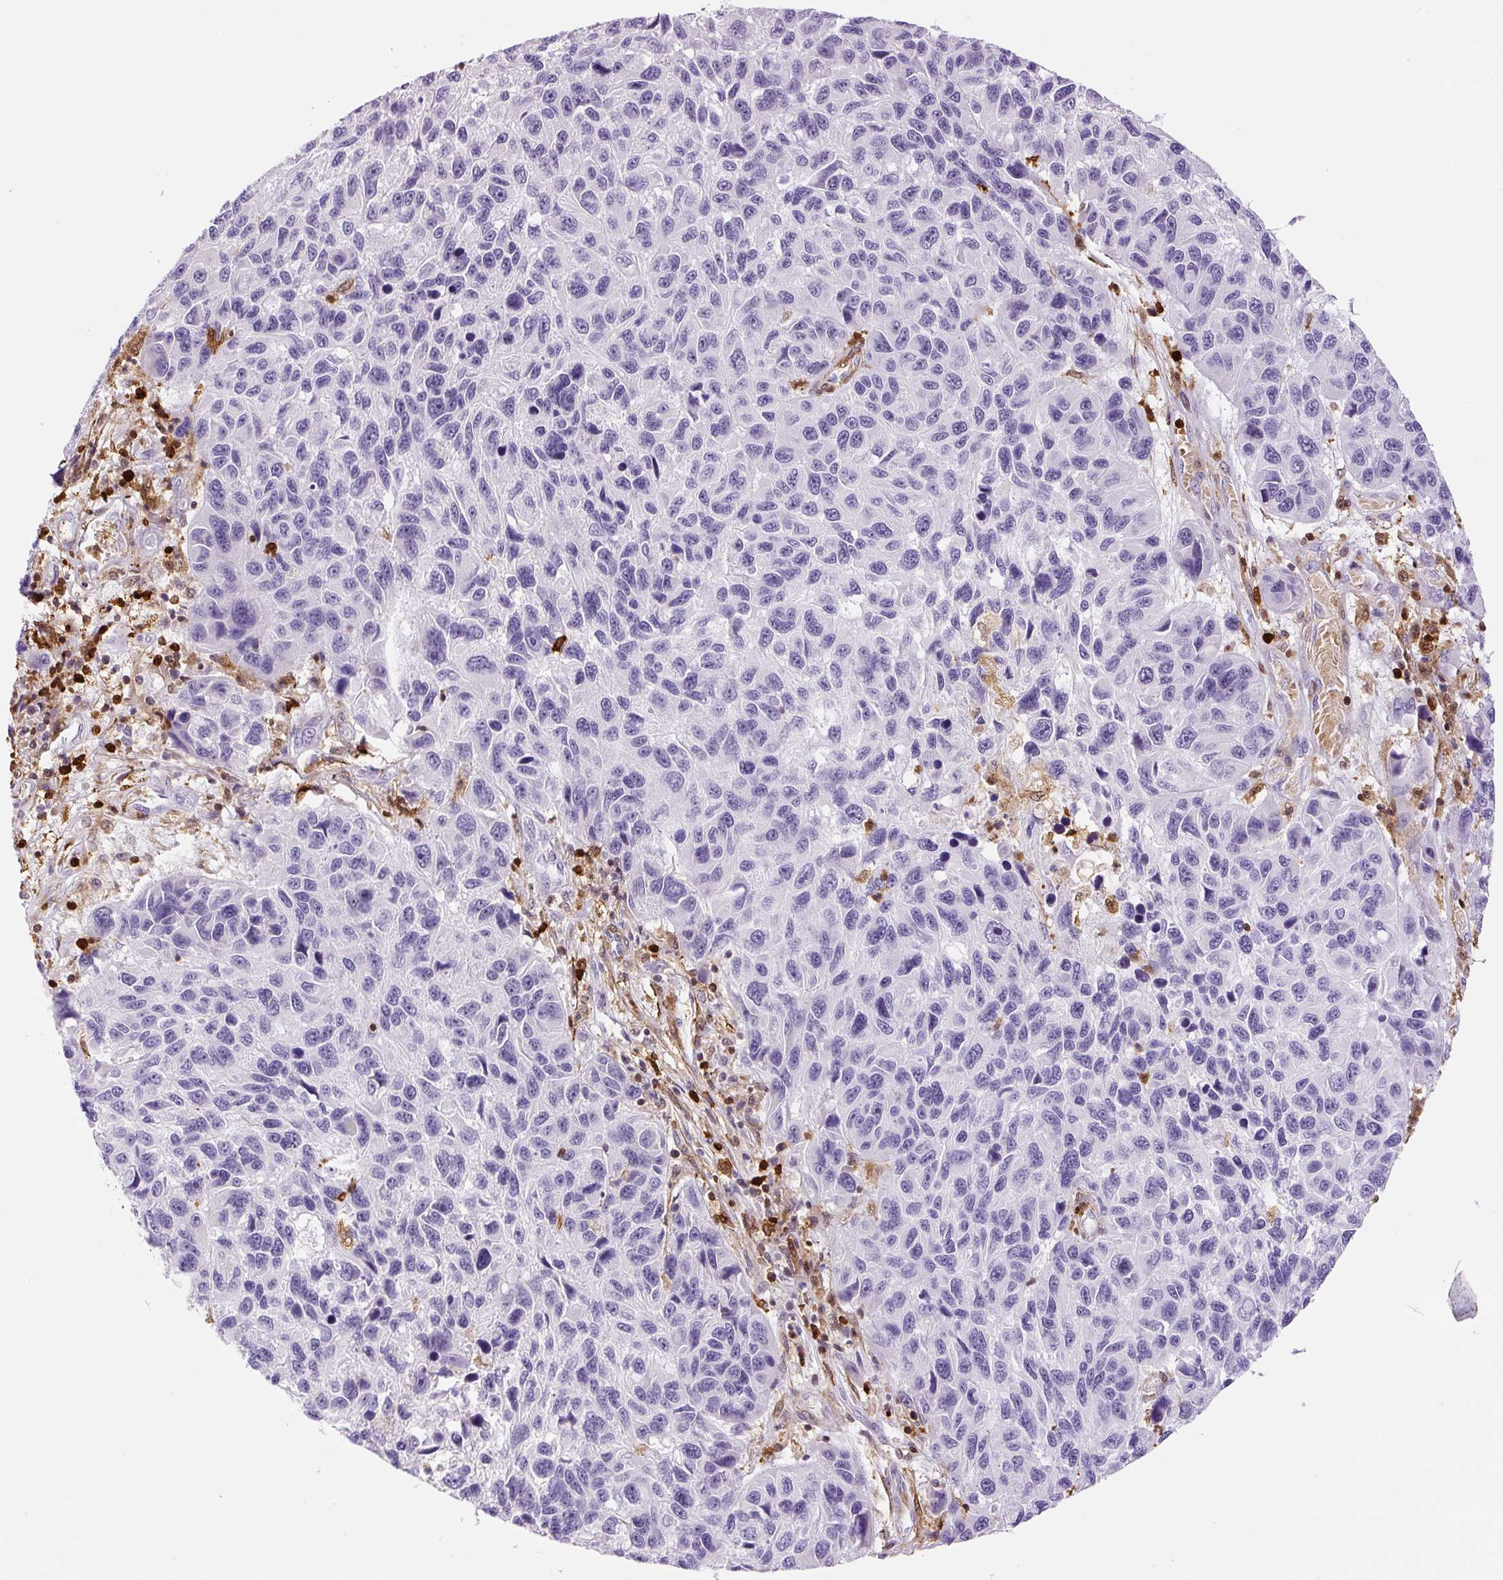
{"staining": {"intensity": "negative", "quantity": "none", "location": "none"}, "tissue": "melanoma", "cell_type": "Tumor cells", "image_type": "cancer", "snomed": [{"axis": "morphology", "description": "Malignant melanoma, NOS"}, {"axis": "topography", "description": "Skin"}], "caption": "Immunohistochemistry image of neoplastic tissue: human melanoma stained with DAB (3,3'-diaminobenzidine) reveals no significant protein positivity in tumor cells.", "gene": "S100A4", "patient": {"sex": "male", "age": 53}}